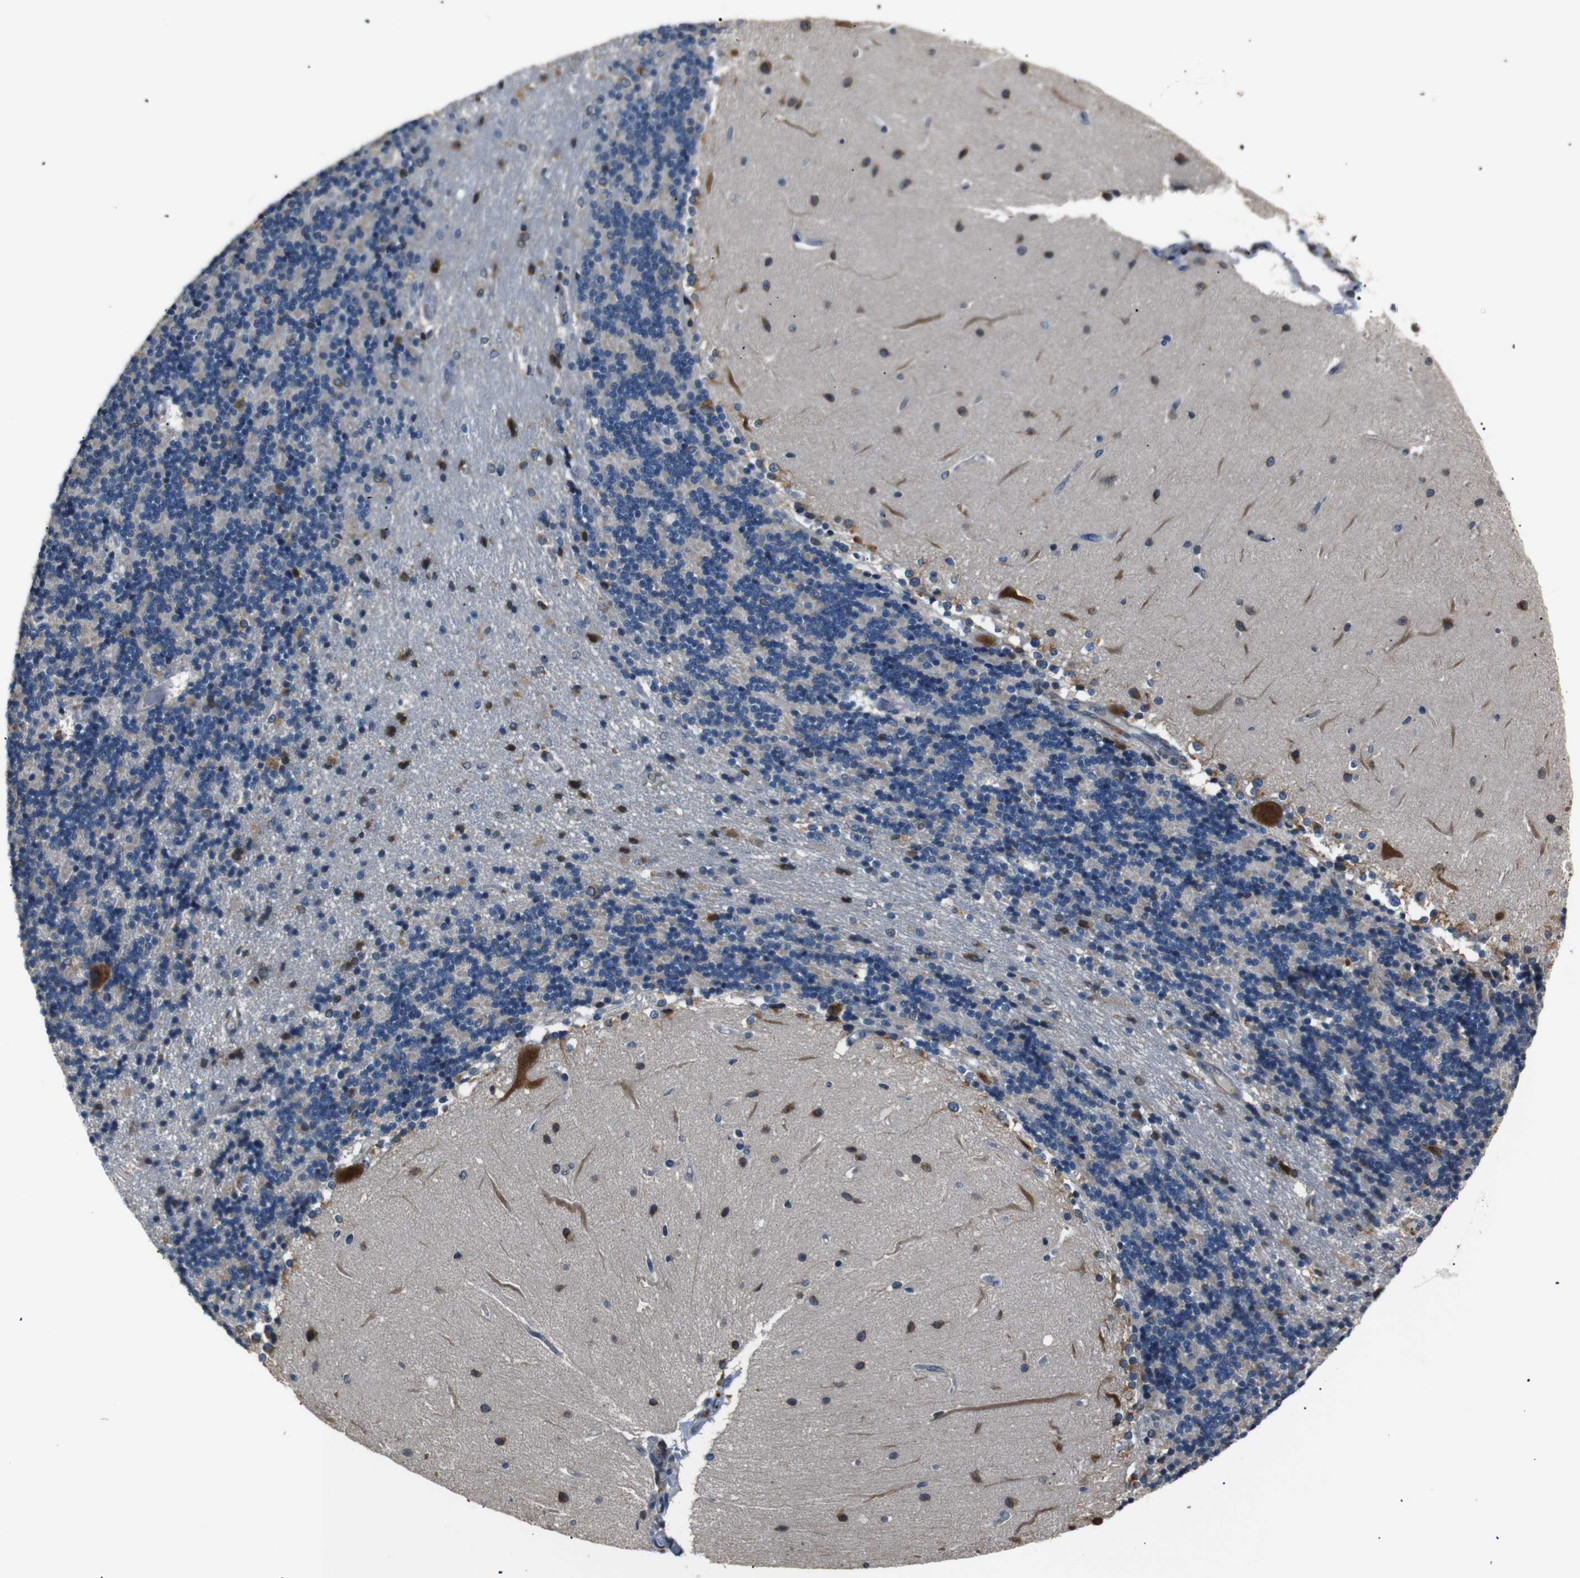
{"staining": {"intensity": "negative", "quantity": "none", "location": "none"}, "tissue": "cerebellum", "cell_type": "Cells in granular layer", "image_type": "normal", "snomed": [{"axis": "morphology", "description": "Normal tissue, NOS"}, {"axis": "topography", "description": "Cerebellum"}], "caption": "An IHC photomicrograph of benign cerebellum is shown. There is no staining in cells in granular layer of cerebellum.", "gene": "TMED2", "patient": {"sex": "female", "age": 54}}